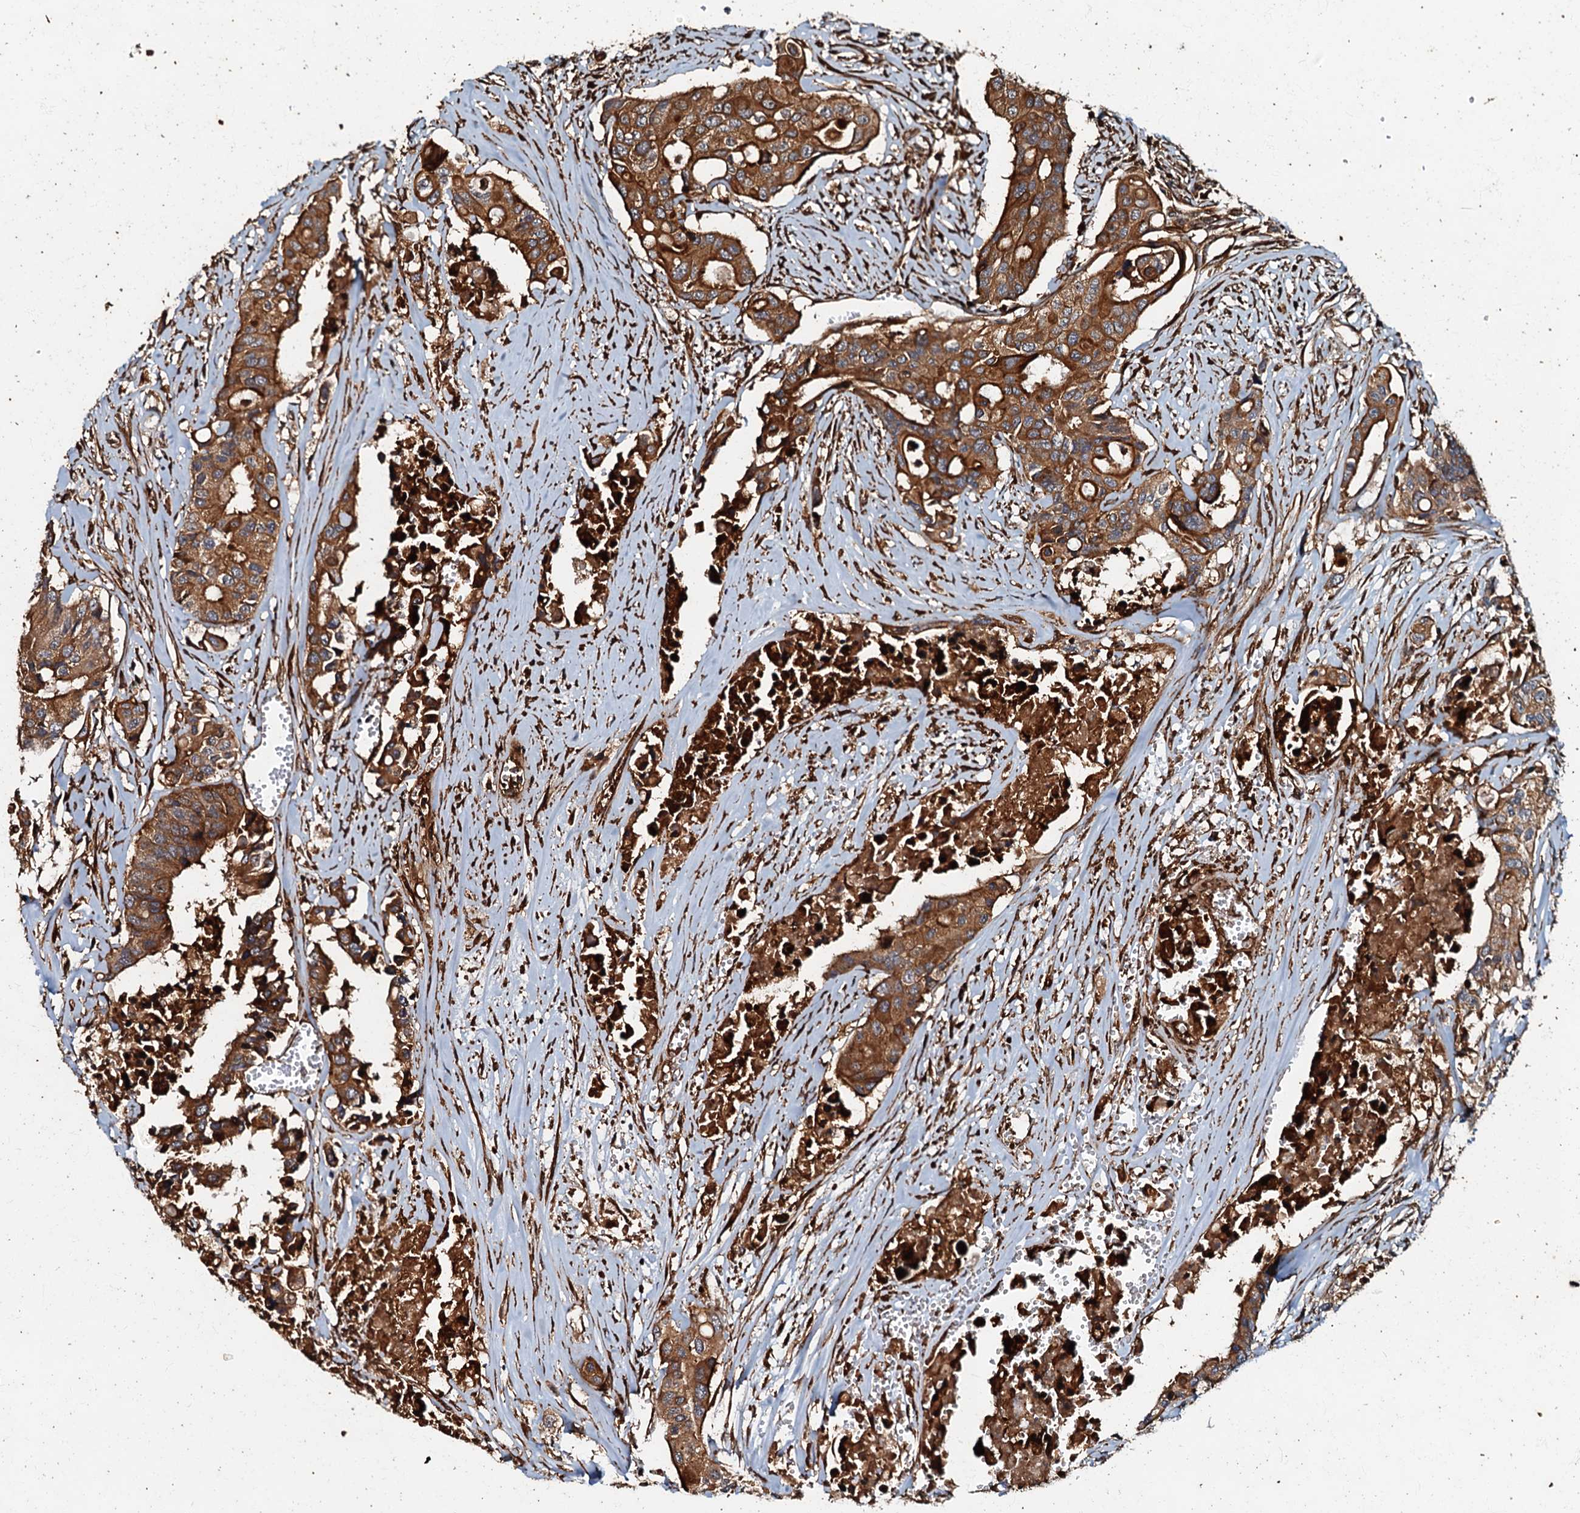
{"staining": {"intensity": "strong", "quantity": ">75%", "location": "cytoplasmic/membranous"}, "tissue": "colorectal cancer", "cell_type": "Tumor cells", "image_type": "cancer", "snomed": [{"axis": "morphology", "description": "Adenocarcinoma, NOS"}, {"axis": "topography", "description": "Colon"}], "caption": "An image showing strong cytoplasmic/membranous positivity in about >75% of tumor cells in colorectal cancer, as visualized by brown immunohistochemical staining.", "gene": "BLOC1S6", "patient": {"sex": "male", "age": 77}}